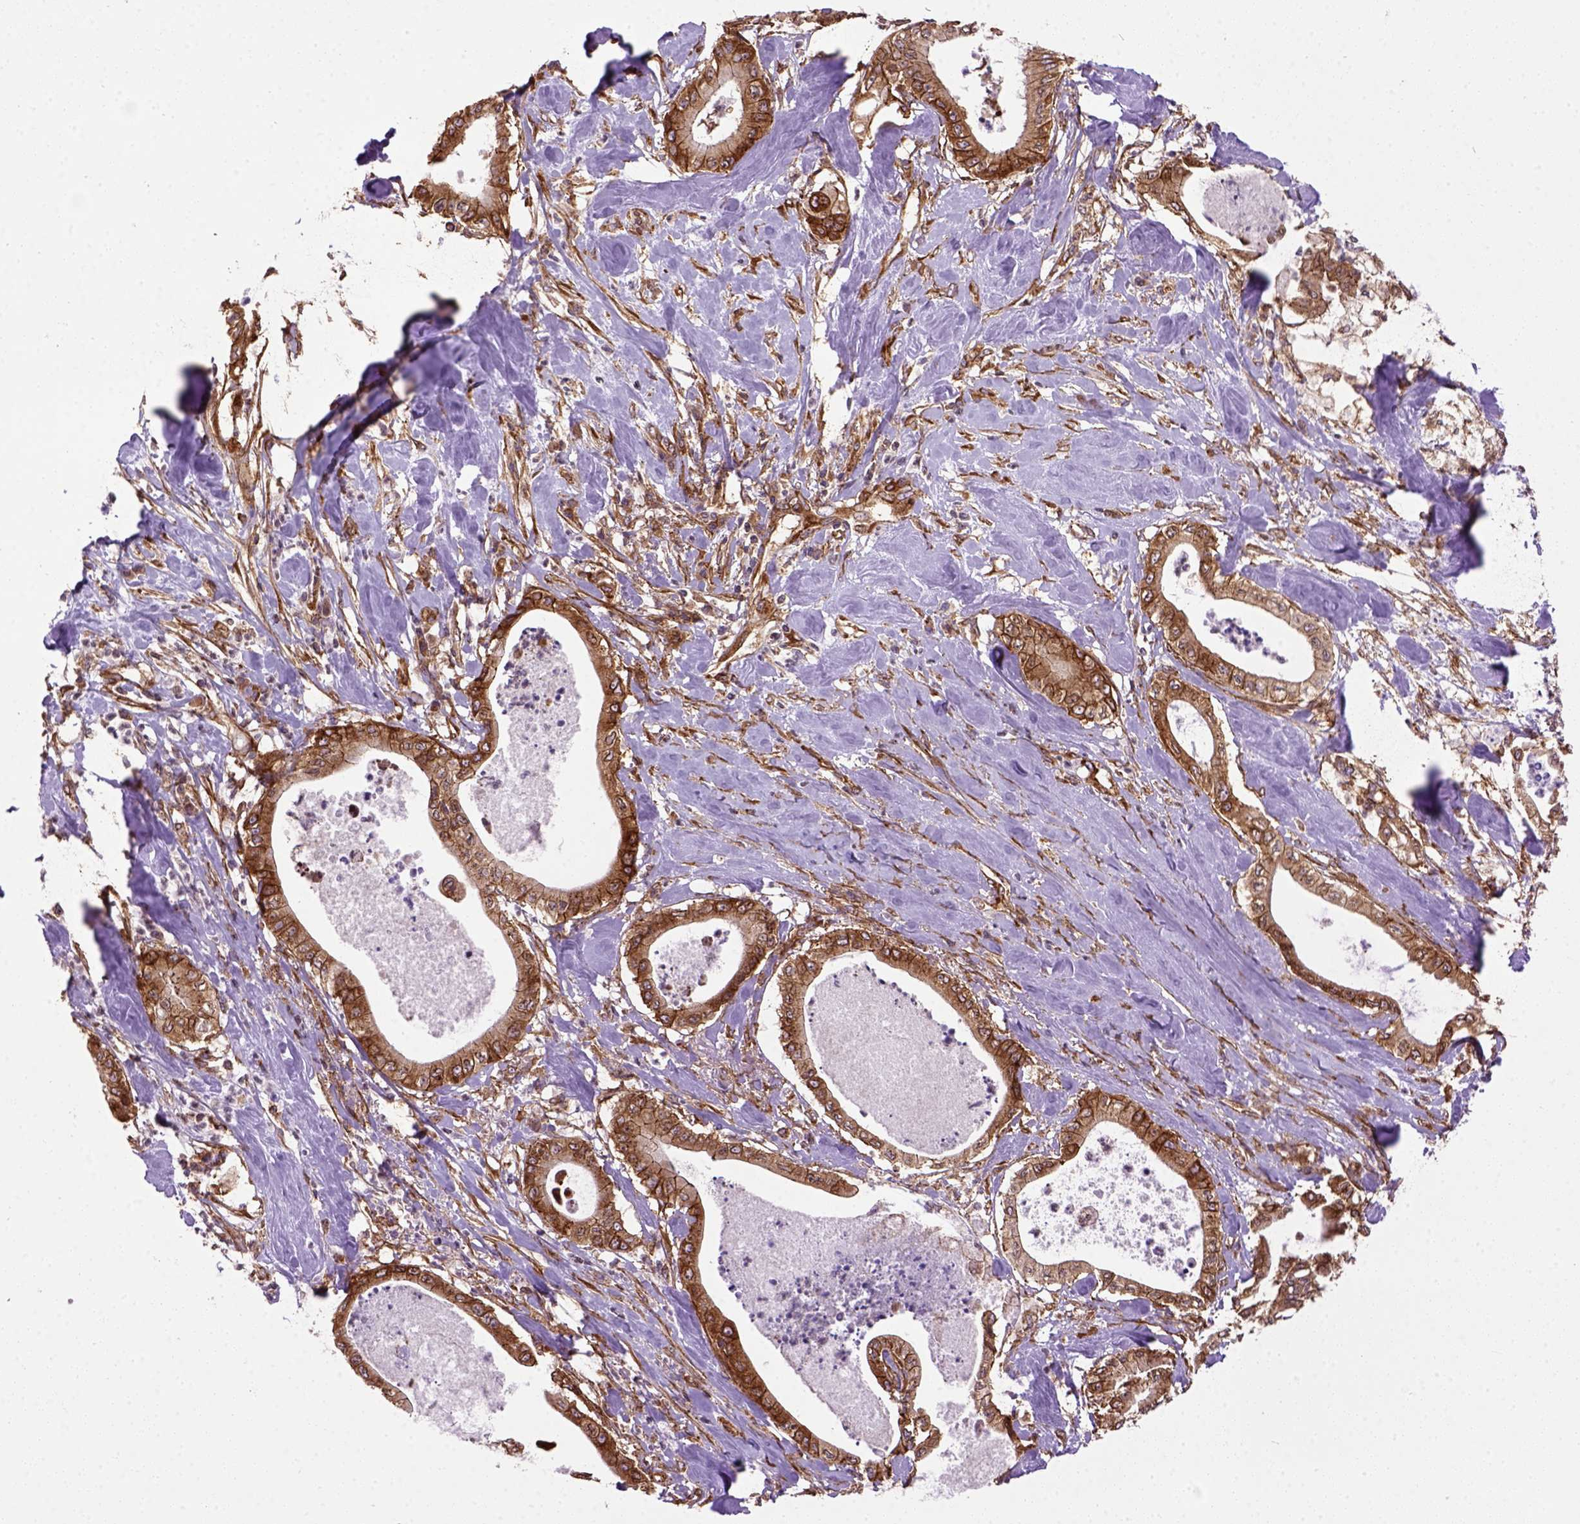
{"staining": {"intensity": "strong", "quantity": ">75%", "location": "cytoplasmic/membranous"}, "tissue": "pancreatic cancer", "cell_type": "Tumor cells", "image_type": "cancer", "snomed": [{"axis": "morphology", "description": "Adenocarcinoma, NOS"}, {"axis": "topography", "description": "Pancreas"}], "caption": "DAB immunohistochemical staining of human pancreatic cancer exhibits strong cytoplasmic/membranous protein positivity in about >75% of tumor cells.", "gene": "CAPRIN1", "patient": {"sex": "male", "age": 71}}